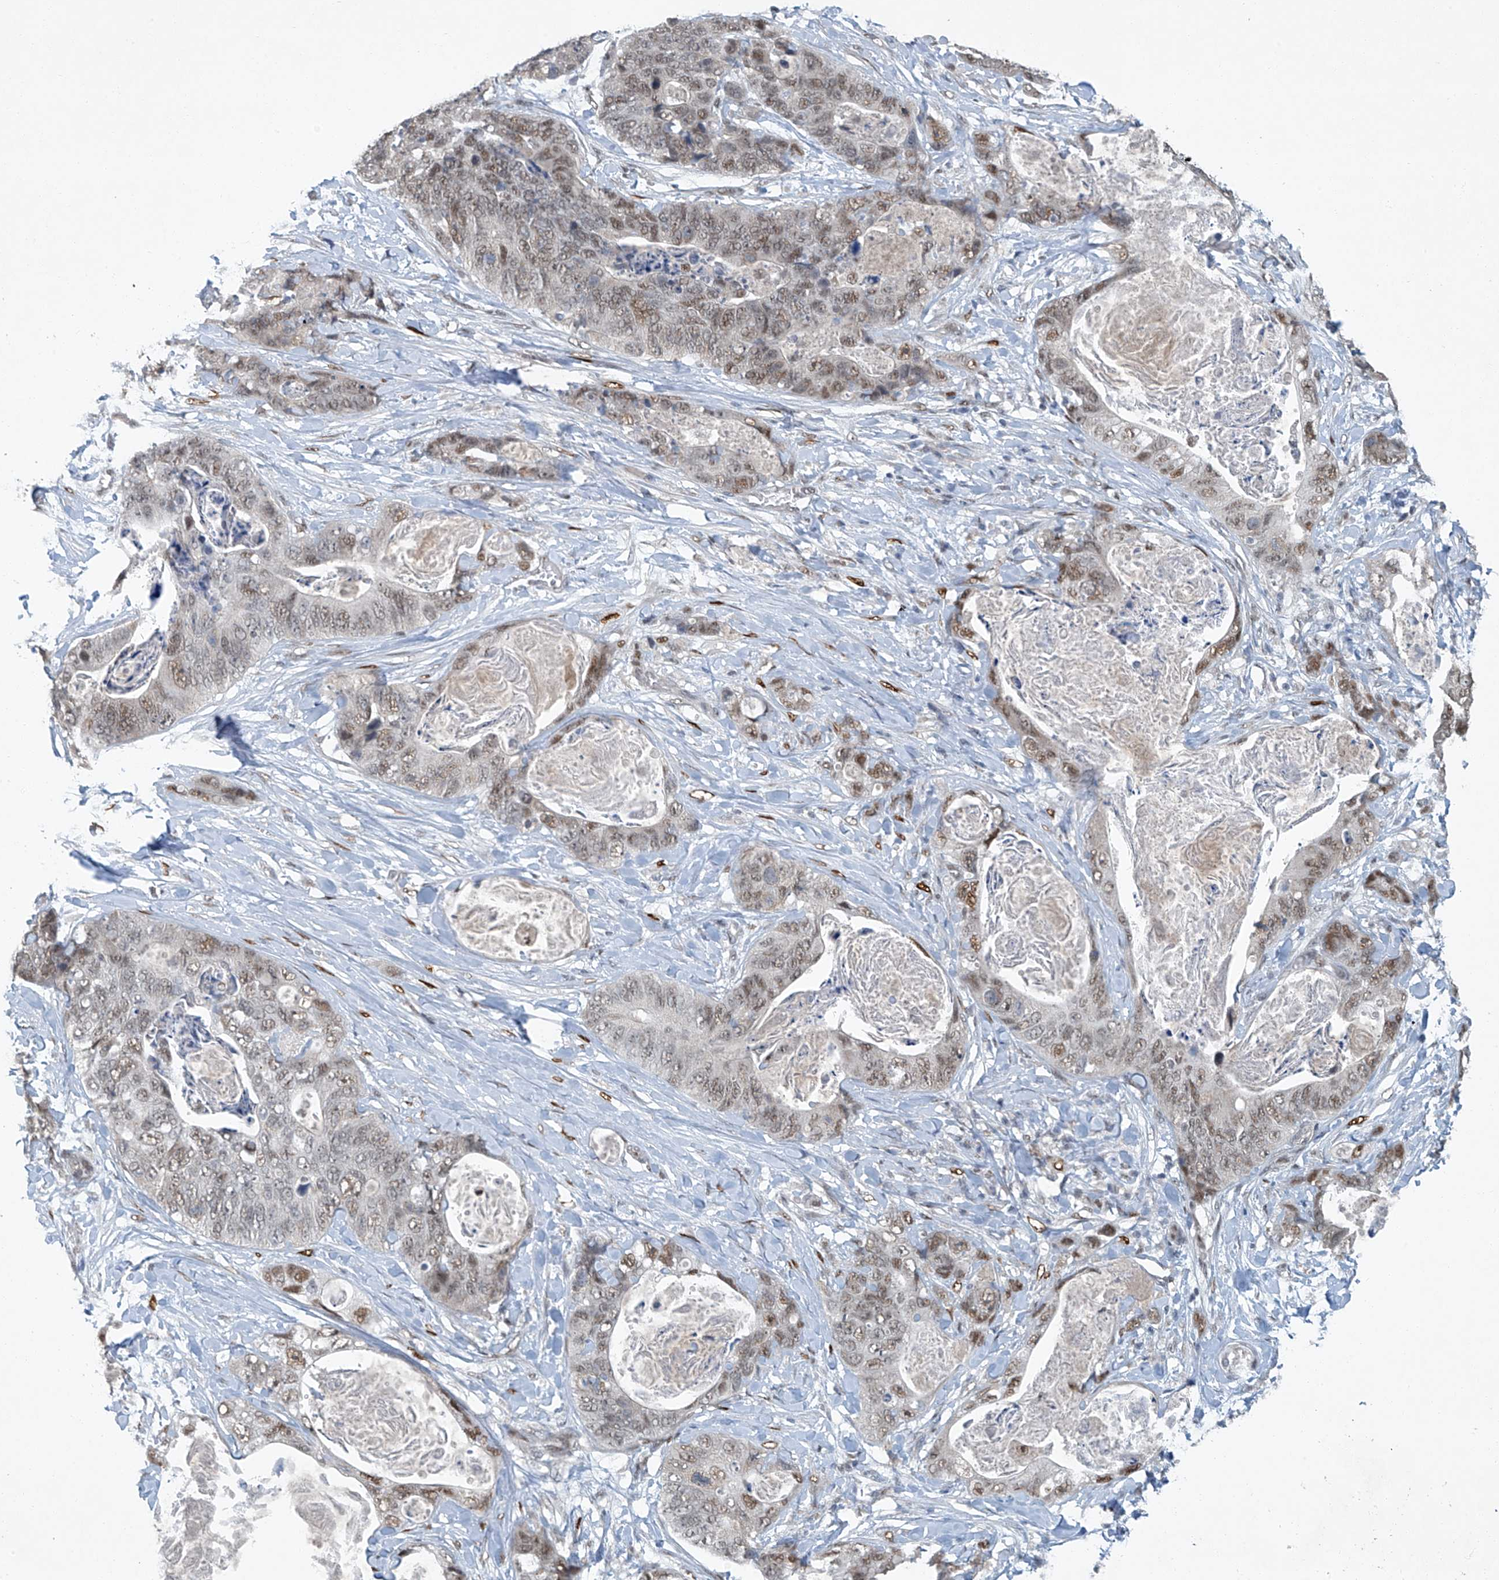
{"staining": {"intensity": "moderate", "quantity": ">75%", "location": "nuclear"}, "tissue": "stomach cancer", "cell_type": "Tumor cells", "image_type": "cancer", "snomed": [{"axis": "morphology", "description": "Adenocarcinoma, NOS"}, {"axis": "topography", "description": "Stomach"}], "caption": "Protein expression analysis of stomach cancer (adenocarcinoma) reveals moderate nuclear positivity in approximately >75% of tumor cells. The staining was performed using DAB, with brown indicating positive protein expression. Nuclei are stained blue with hematoxylin.", "gene": "TAF8", "patient": {"sex": "female", "age": 89}}